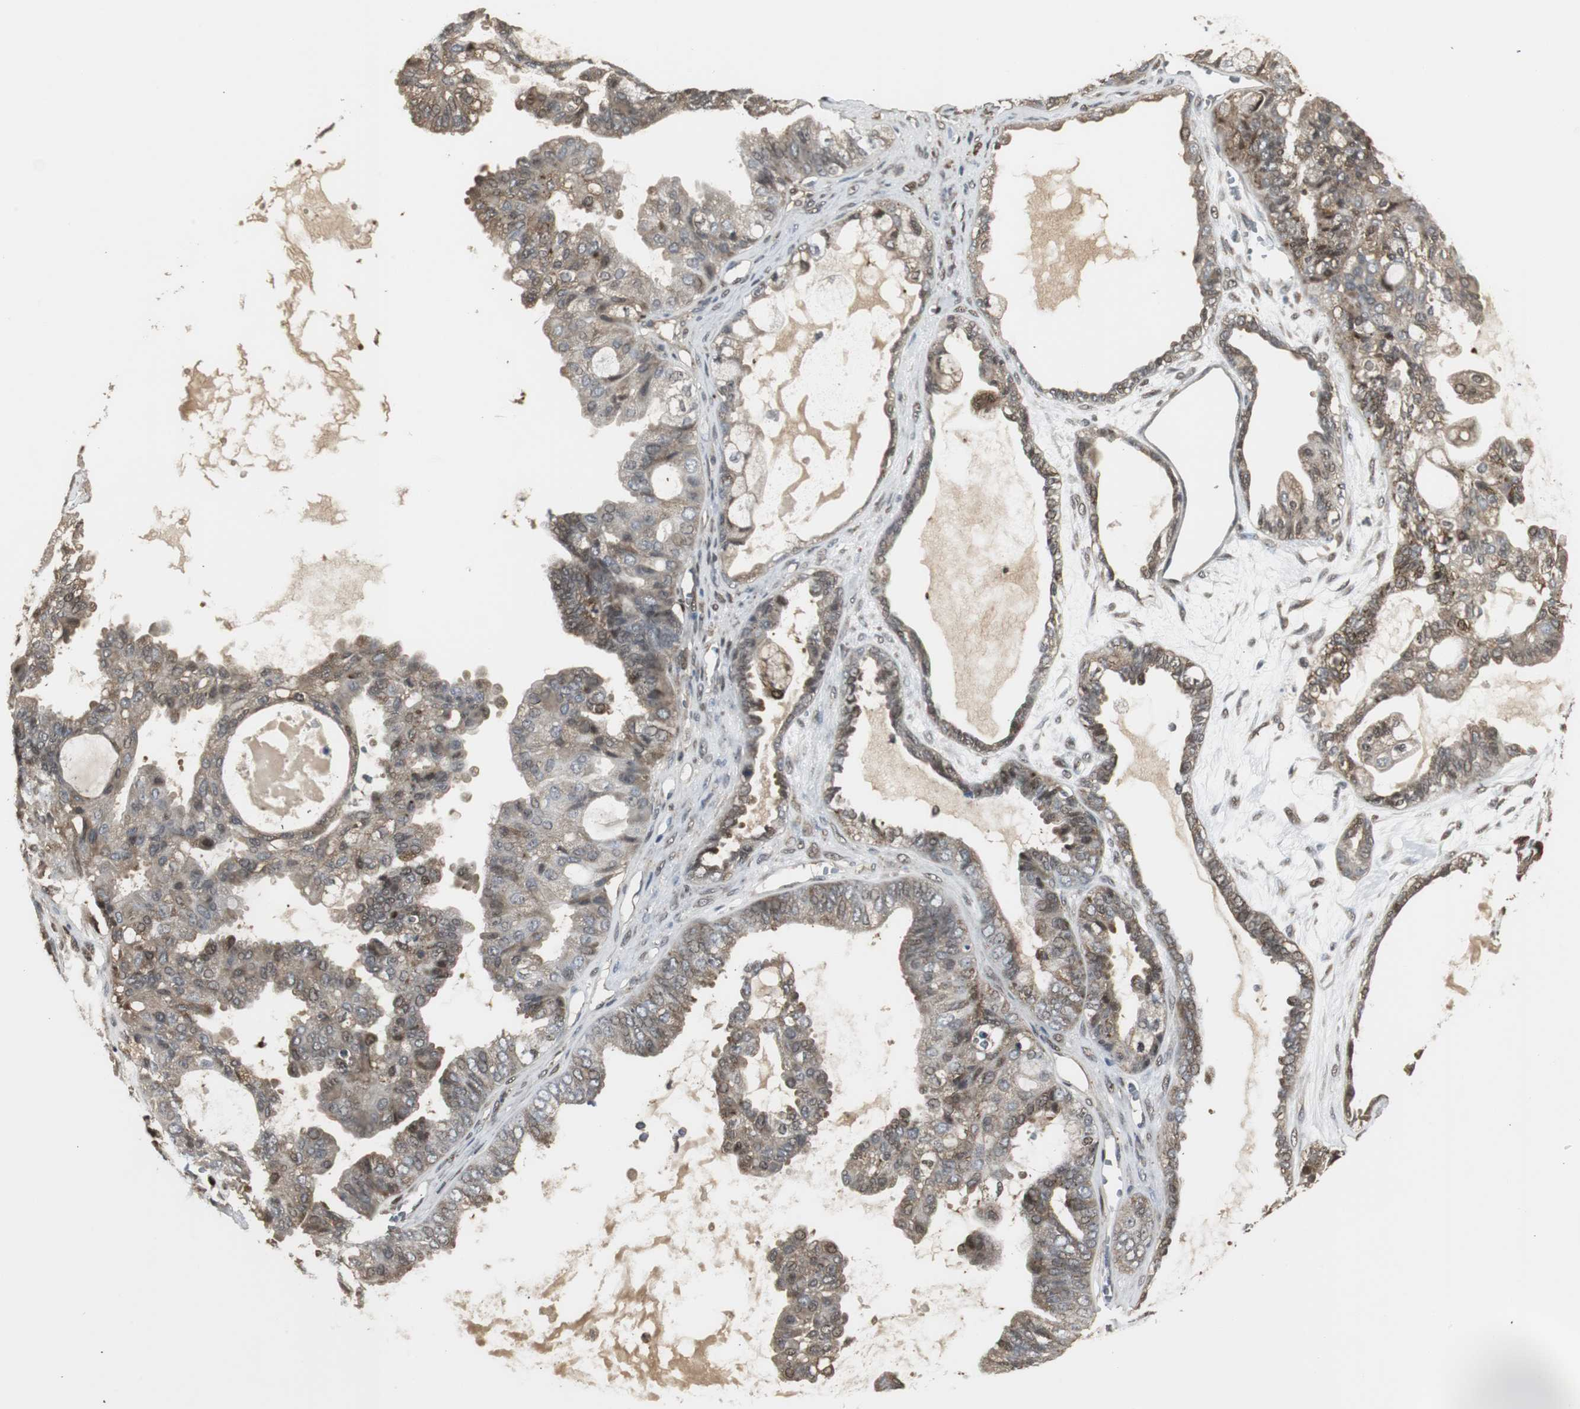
{"staining": {"intensity": "moderate", "quantity": ">75%", "location": "cytoplasmic/membranous"}, "tissue": "ovarian cancer", "cell_type": "Tumor cells", "image_type": "cancer", "snomed": [{"axis": "morphology", "description": "Carcinoma, NOS"}, {"axis": "morphology", "description": "Carcinoma, endometroid"}, {"axis": "topography", "description": "Ovary"}], "caption": "Protein positivity by immunohistochemistry (IHC) reveals moderate cytoplasmic/membranous expression in approximately >75% of tumor cells in carcinoma (ovarian). The staining is performed using DAB brown chromogen to label protein expression. The nuclei are counter-stained blue using hematoxylin.", "gene": "PLIN3", "patient": {"sex": "female", "age": 50}}